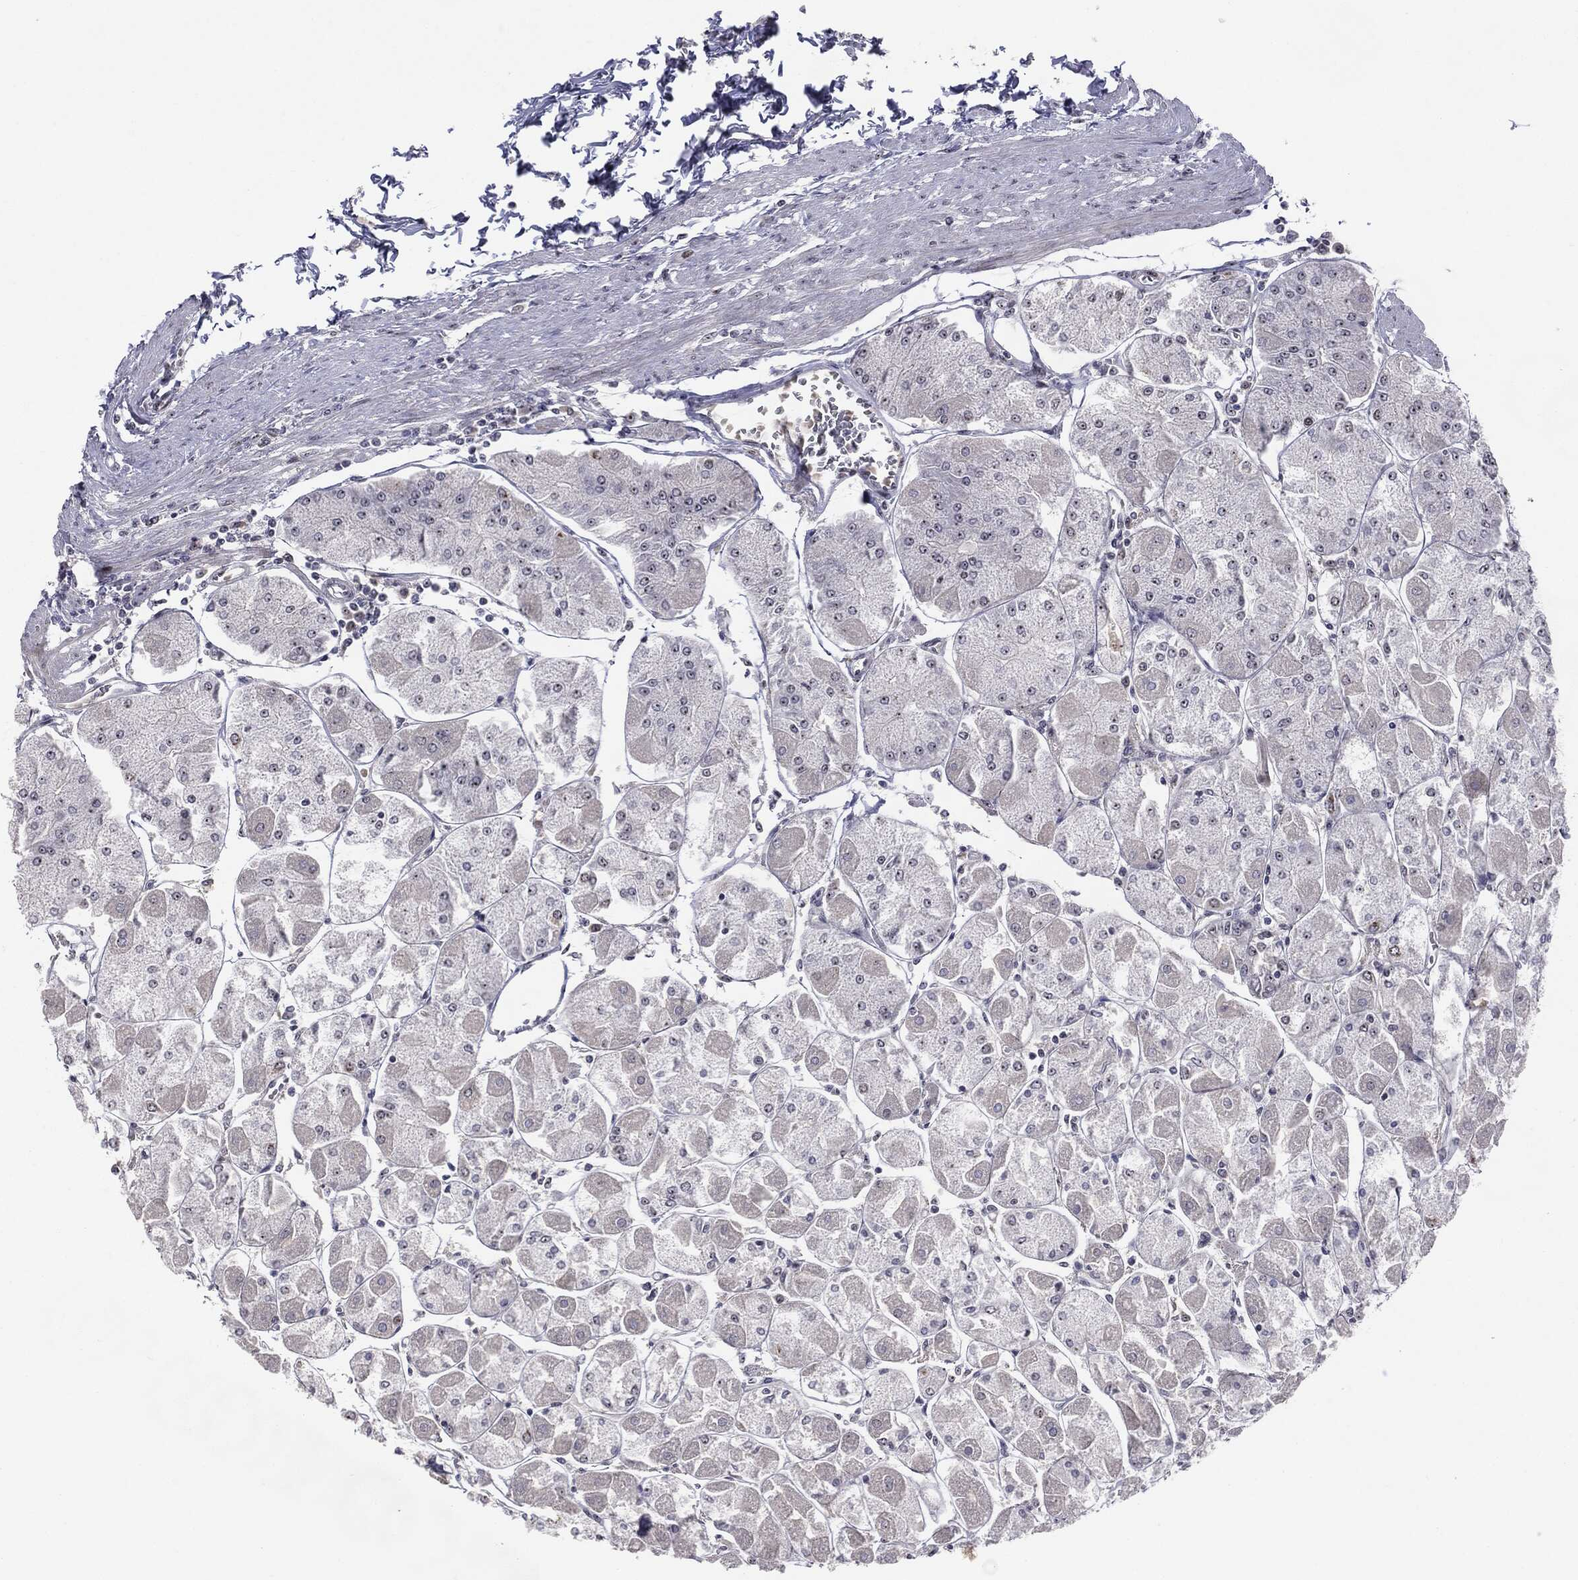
{"staining": {"intensity": "weak", "quantity": "<25%", "location": "nuclear"}, "tissue": "stomach", "cell_type": "Glandular cells", "image_type": "normal", "snomed": [{"axis": "morphology", "description": "Normal tissue, NOS"}, {"axis": "topography", "description": "Stomach"}], "caption": "DAB (3,3'-diaminobenzidine) immunohistochemical staining of unremarkable human stomach displays no significant expression in glandular cells. (IHC, brightfield microscopy, high magnification).", "gene": "MDC1", "patient": {"sex": "male", "age": 70}}